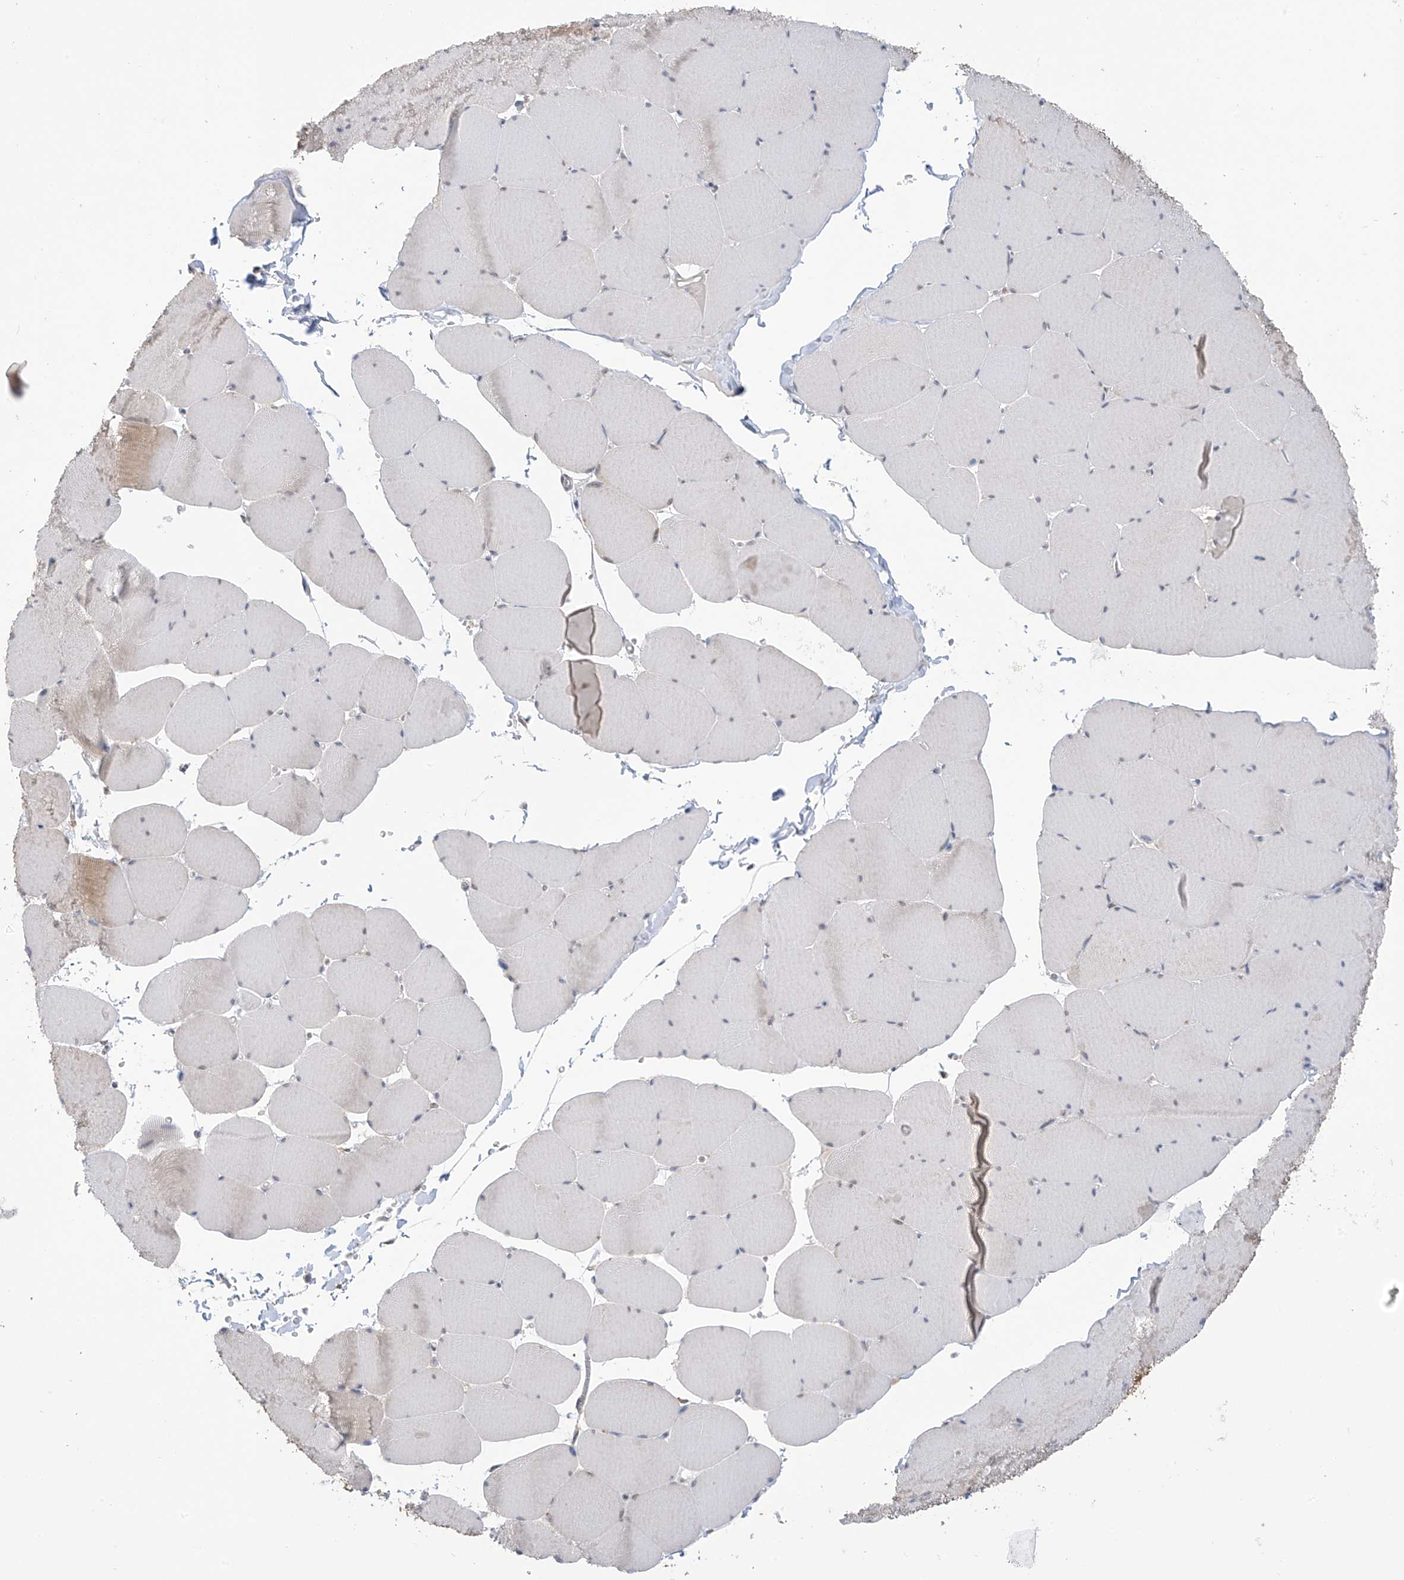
{"staining": {"intensity": "moderate", "quantity": "25%-75%", "location": "cytoplasmic/membranous,nuclear"}, "tissue": "skeletal muscle", "cell_type": "Myocytes", "image_type": "normal", "snomed": [{"axis": "morphology", "description": "Normal tissue, NOS"}, {"axis": "topography", "description": "Skeletal muscle"}, {"axis": "topography", "description": "Head-Neck"}], "caption": "This micrograph exhibits immunohistochemistry staining of unremarkable human skeletal muscle, with medium moderate cytoplasmic/membranous,nuclear positivity in approximately 25%-75% of myocytes.", "gene": "KIAA1522", "patient": {"sex": "male", "age": 66}}